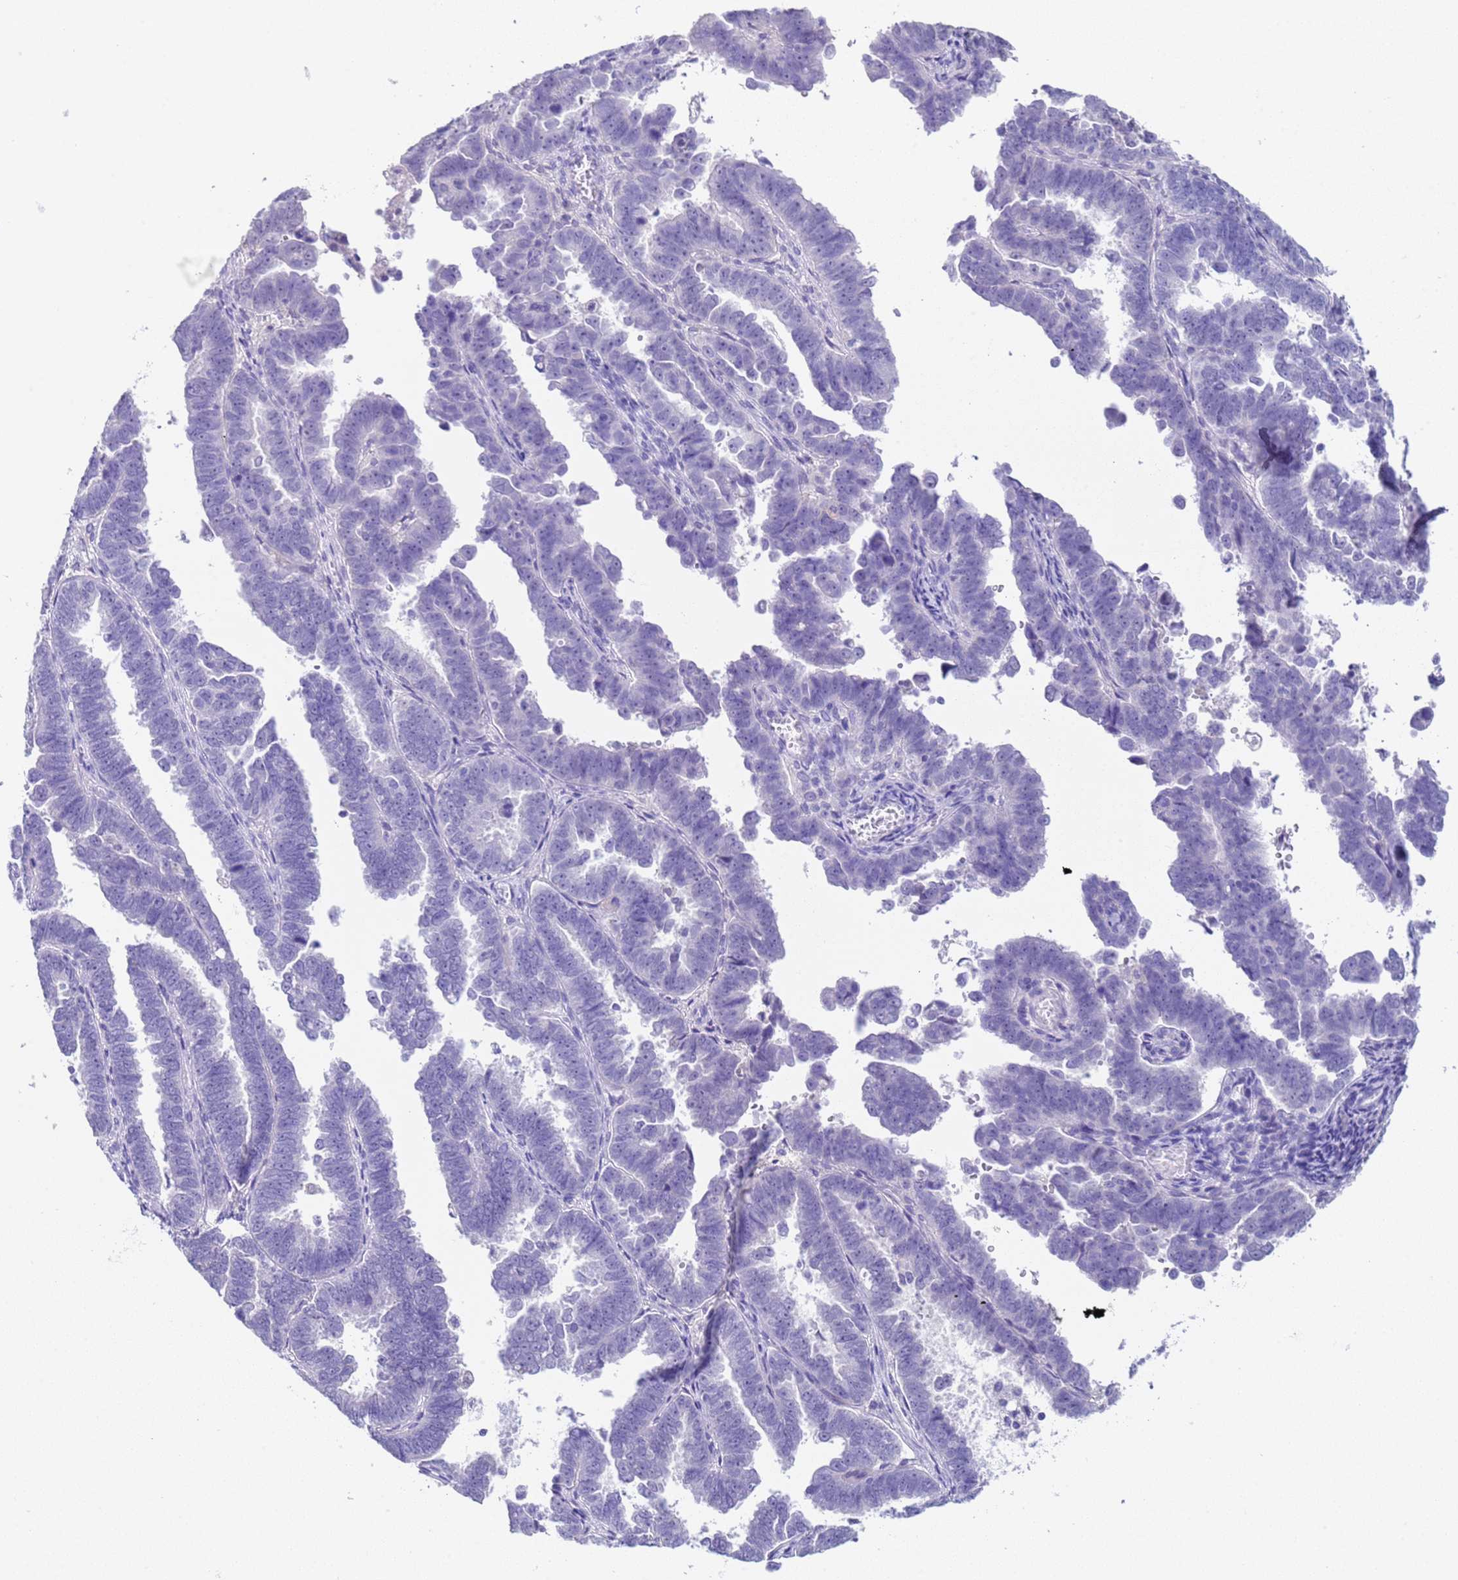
{"staining": {"intensity": "negative", "quantity": "none", "location": "none"}, "tissue": "endometrial cancer", "cell_type": "Tumor cells", "image_type": "cancer", "snomed": [{"axis": "morphology", "description": "Adenocarcinoma, NOS"}, {"axis": "topography", "description": "Endometrium"}], "caption": "This photomicrograph is of endometrial cancer (adenocarcinoma) stained with immunohistochemistry (IHC) to label a protein in brown with the nuclei are counter-stained blue. There is no staining in tumor cells. Nuclei are stained in blue.", "gene": "CKM", "patient": {"sex": "female", "age": 75}}